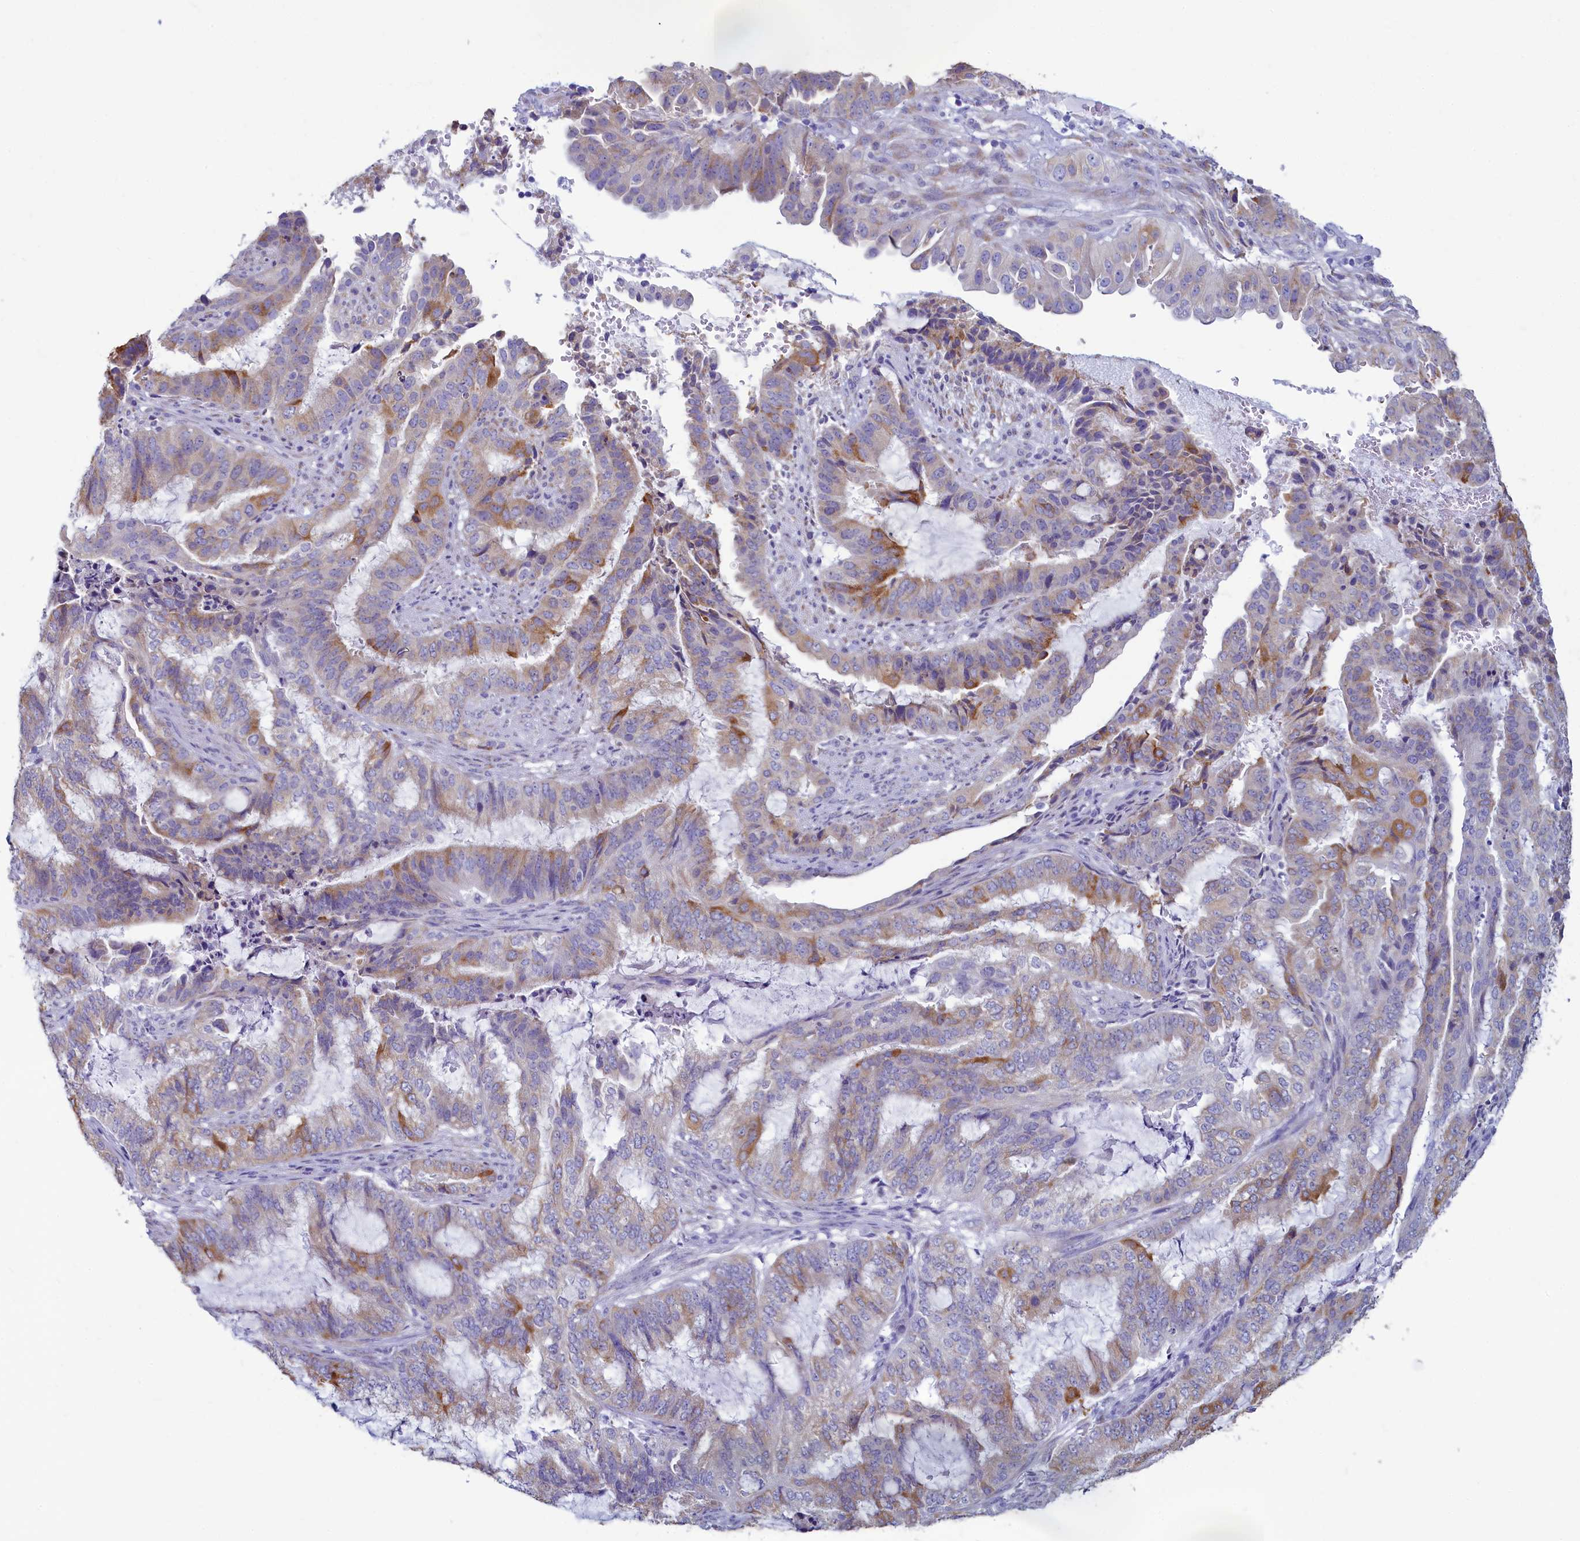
{"staining": {"intensity": "moderate", "quantity": "<25%", "location": "cytoplasmic/membranous"}, "tissue": "endometrial cancer", "cell_type": "Tumor cells", "image_type": "cancer", "snomed": [{"axis": "morphology", "description": "Adenocarcinoma, NOS"}, {"axis": "topography", "description": "Endometrium"}], "caption": "Protein expression analysis of adenocarcinoma (endometrial) reveals moderate cytoplasmic/membranous expression in approximately <25% of tumor cells.", "gene": "SKA3", "patient": {"sex": "female", "age": 51}}